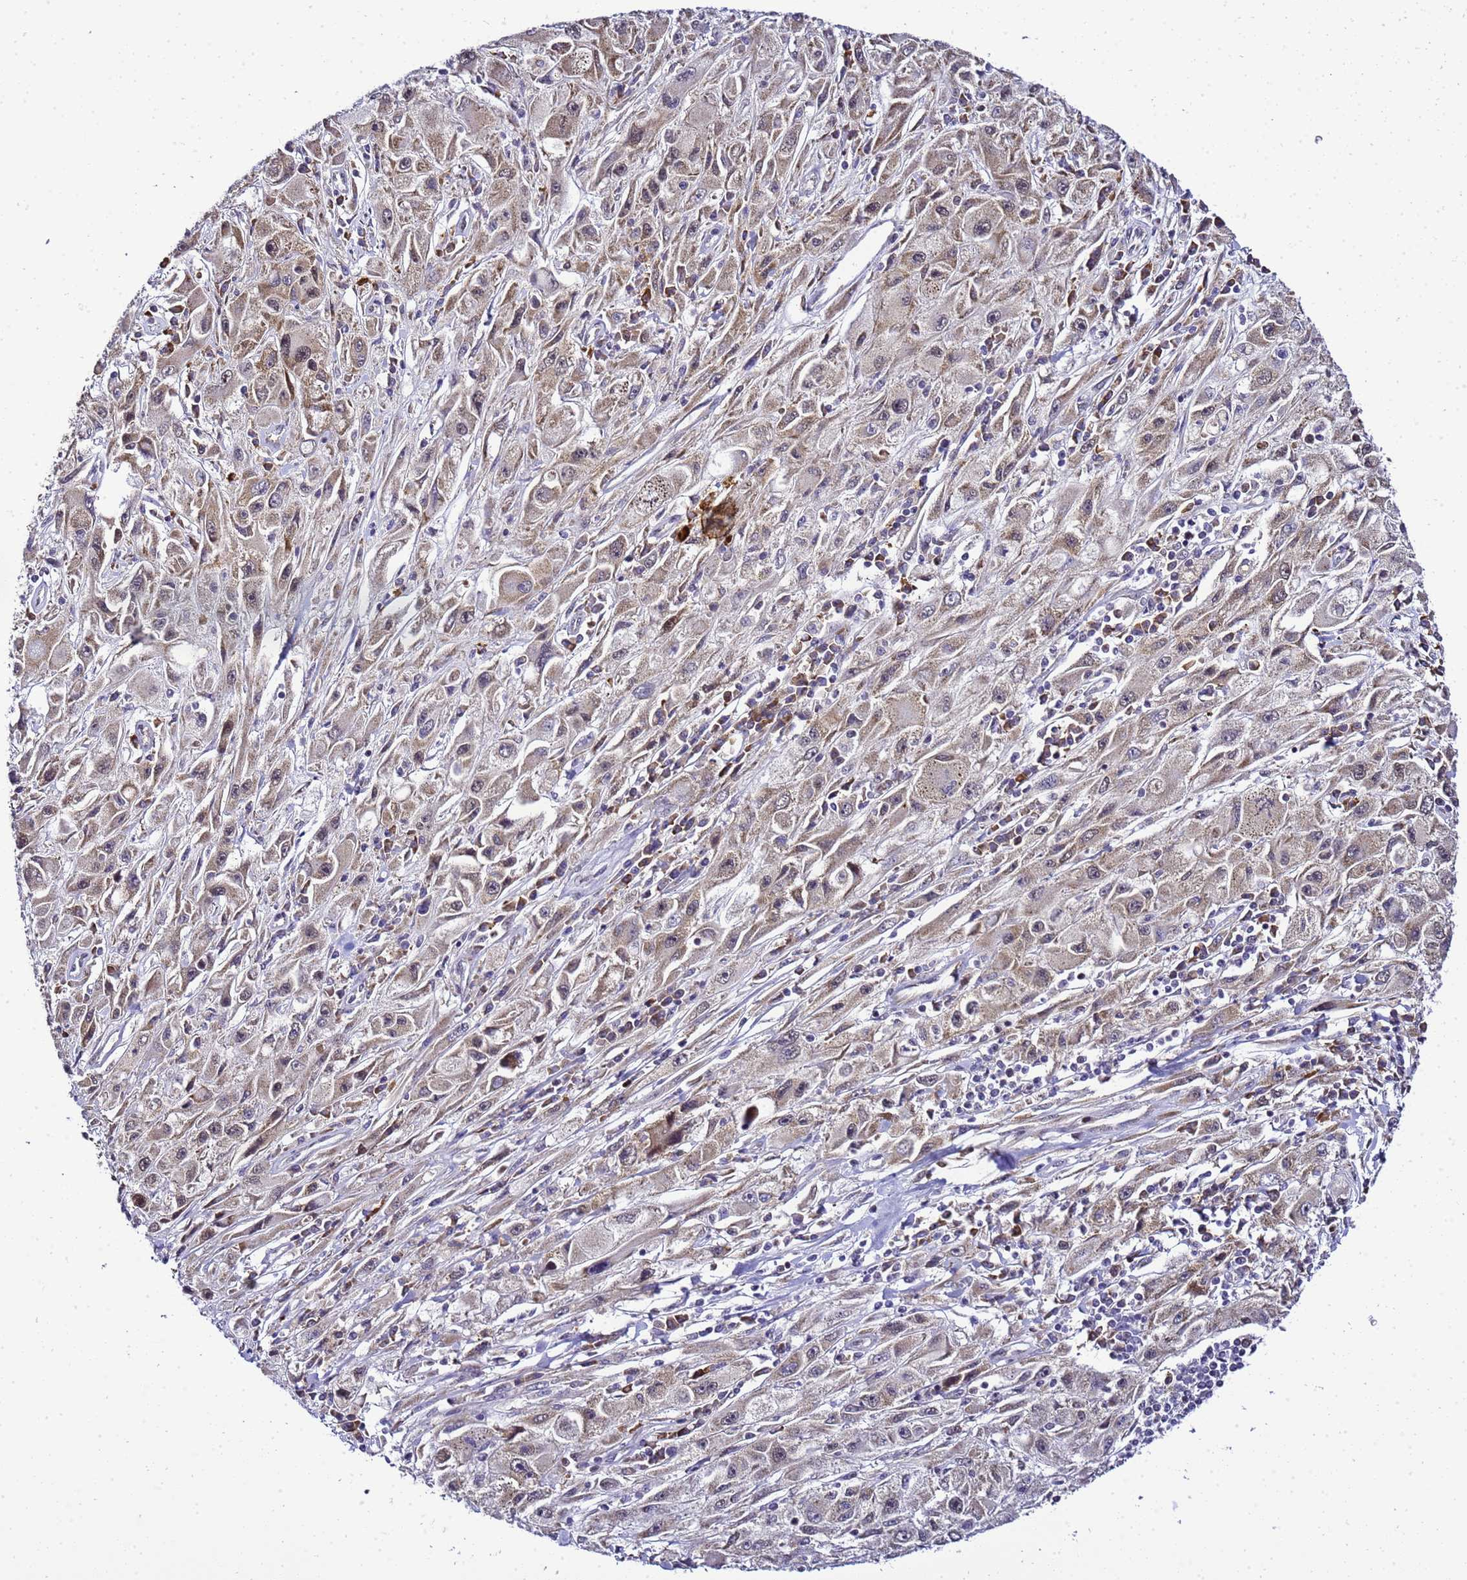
{"staining": {"intensity": "weak", "quantity": "25%-75%", "location": "cytoplasmic/membranous"}, "tissue": "melanoma", "cell_type": "Tumor cells", "image_type": "cancer", "snomed": [{"axis": "morphology", "description": "Malignant melanoma, Metastatic site"}, {"axis": "topography", "description": "Skin"}], "caption": "IHC photomicrograph of neoplastic tissue: malignant melanoma (metastatic site) stained using immunohistochemistry shows low levels of weak protein expression localized specifically in the cytoplasmic/membranous of tumor cells, appearing as a cytoplasmic/membranous brown color.", "gene": "SMN1", "patient": {"sex": "male", "age": 53}}